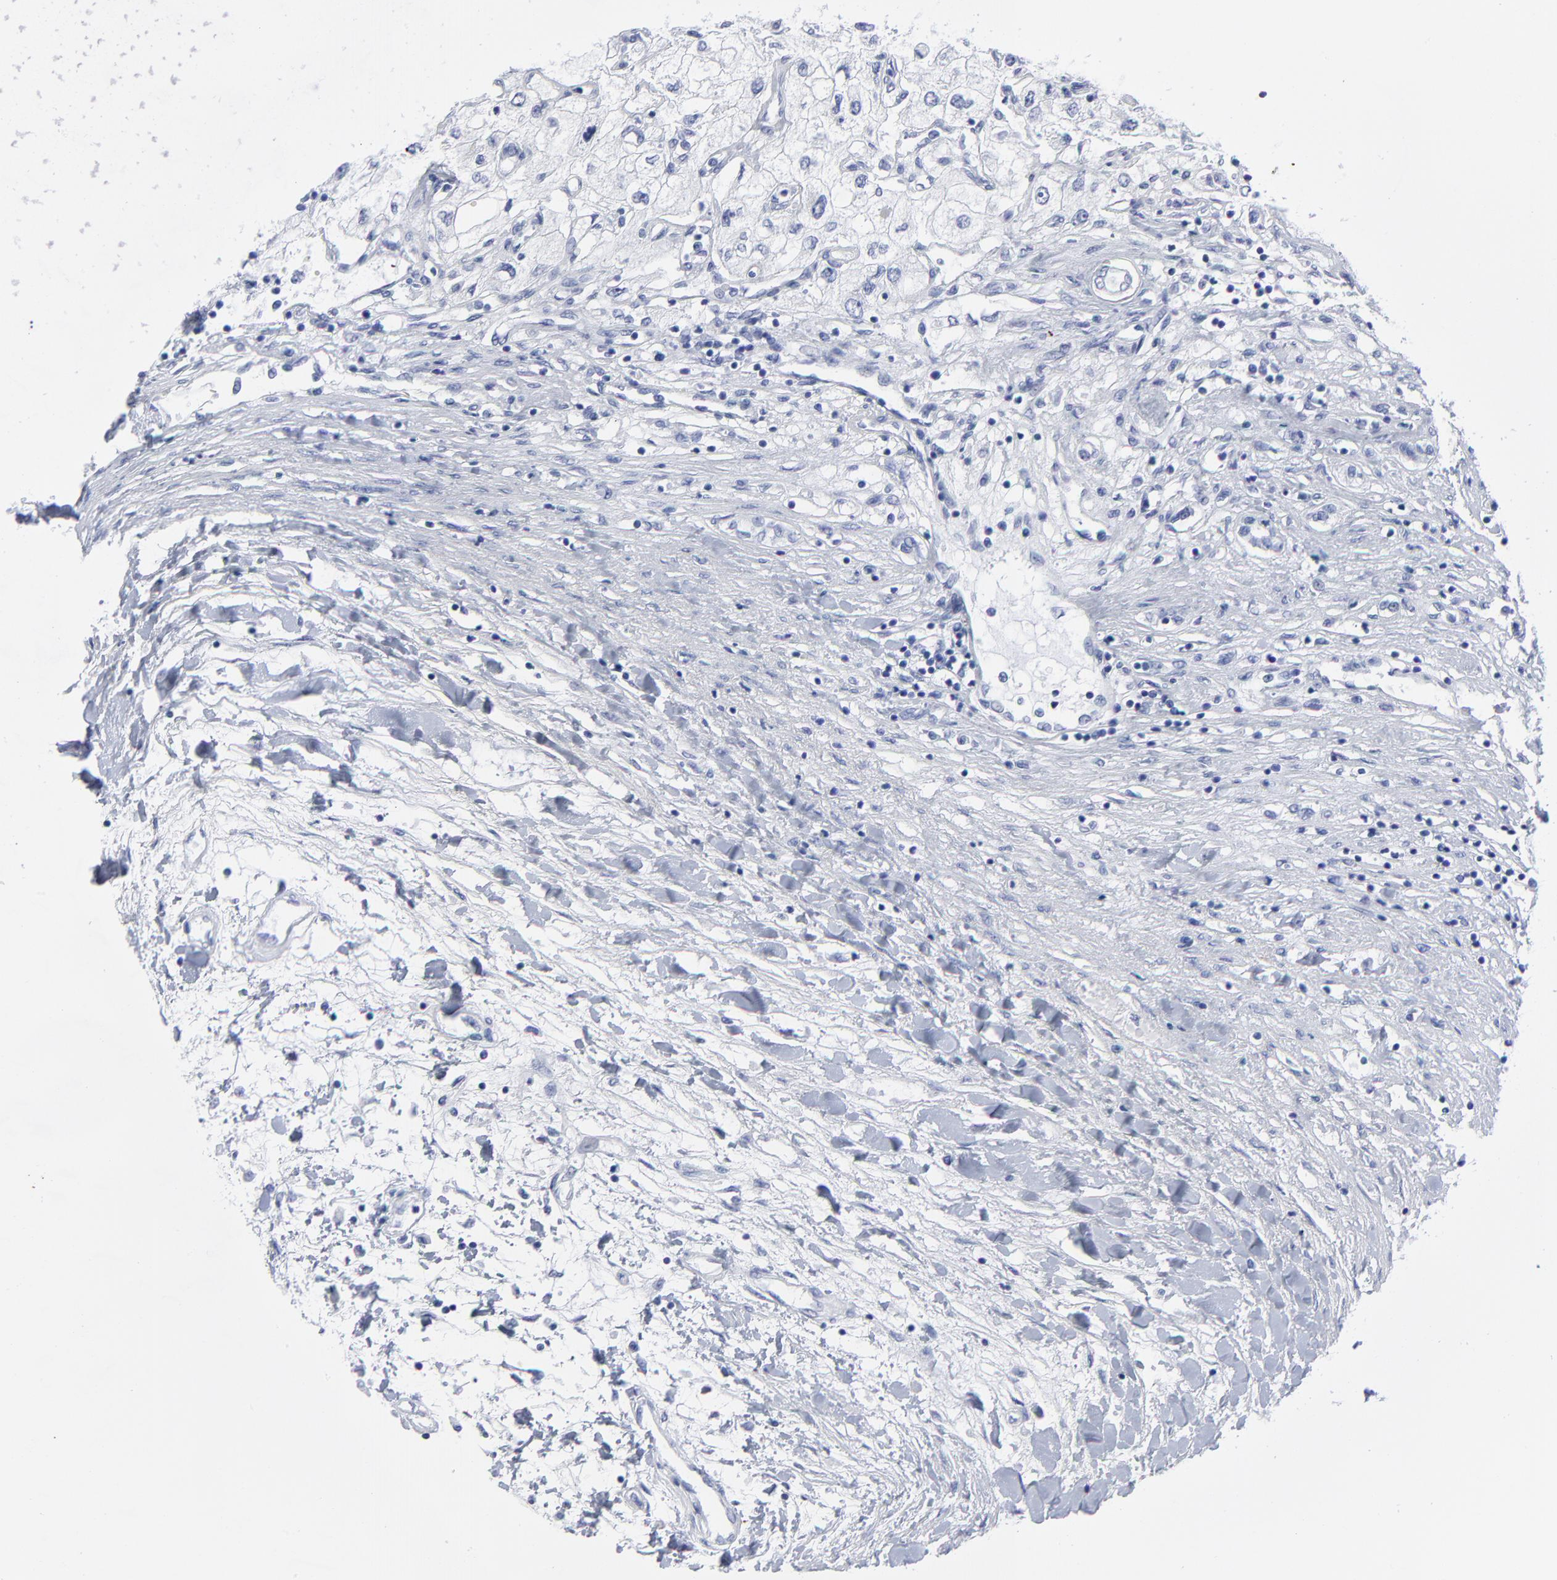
{"staining": {"intensity": "negative", "quantity": "none", "location": "none"}, "tissue": "renal cancer", "cell_type": "Tumor cells", "image_type": "cancer", "snomed": [{"axis": "morphology", "description": "Adenocarcinoma, NOS"}, {"axis": "topography", "description": "Kidney"}], "caption": "Histopathology image shows no significant protein positivity in tumor cells of renal cancer.", "gene": "CNTN3", "patient": {"sex": "male", "age": 57}}